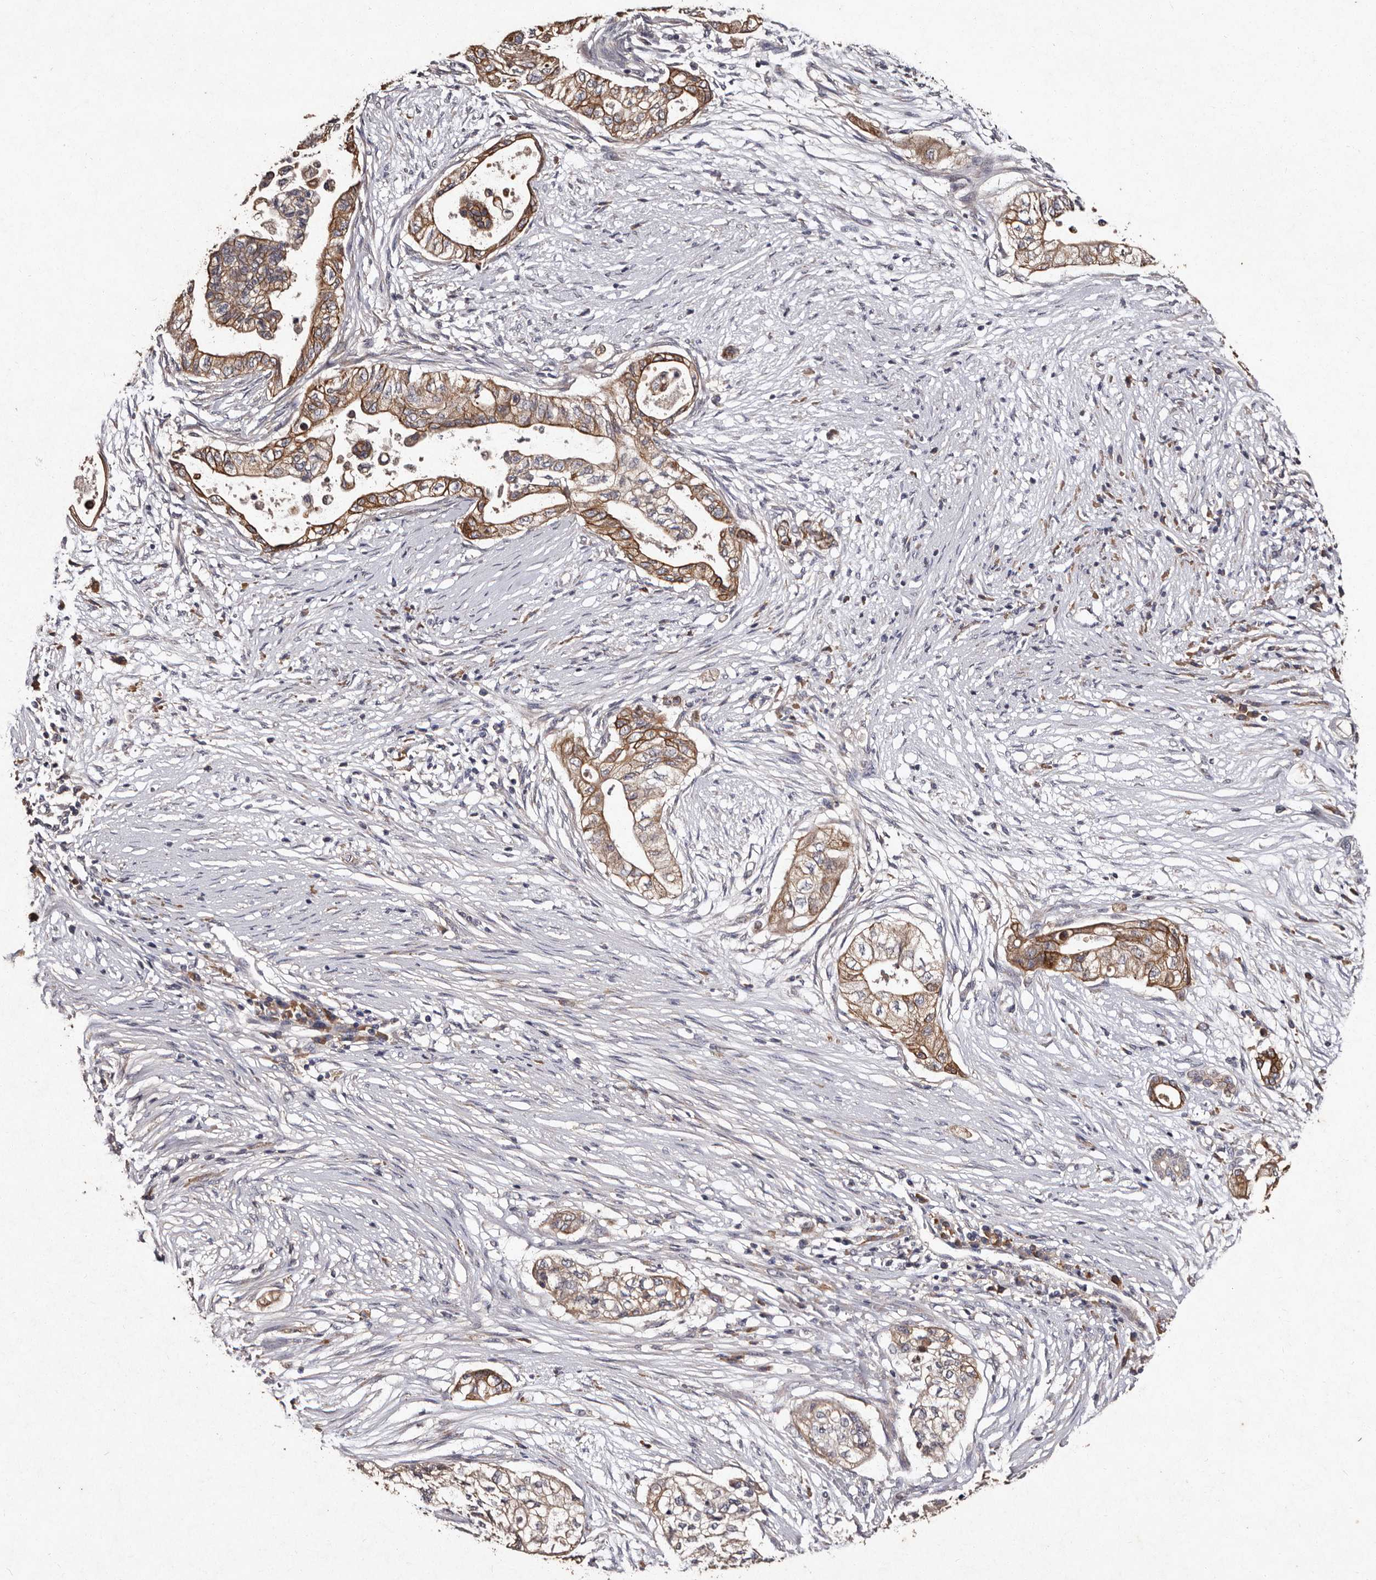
{"staining": {"intensity": "moderate", "quantity": ">75%", "location": "cytoplasmic/membranous"}, "tissue": "pancreatic cancer", "cell_type": "Tumor cells", "image_type": "cancer", "snomed": [{"axis": "morphology", "description": "Adenocarcinoma, NOS"}, {"axis": "topography", "description": "Pancreas"}], "caption": "There is medium levels of moderate cytoplasmic/membranous positivity in tumor cells of adenocarcinoma (pancreatic), as demonstrated by immunohistochemical staining (brown color).", "gene": "TFB1M", "patient": {"sex": "male", "age": 72}}